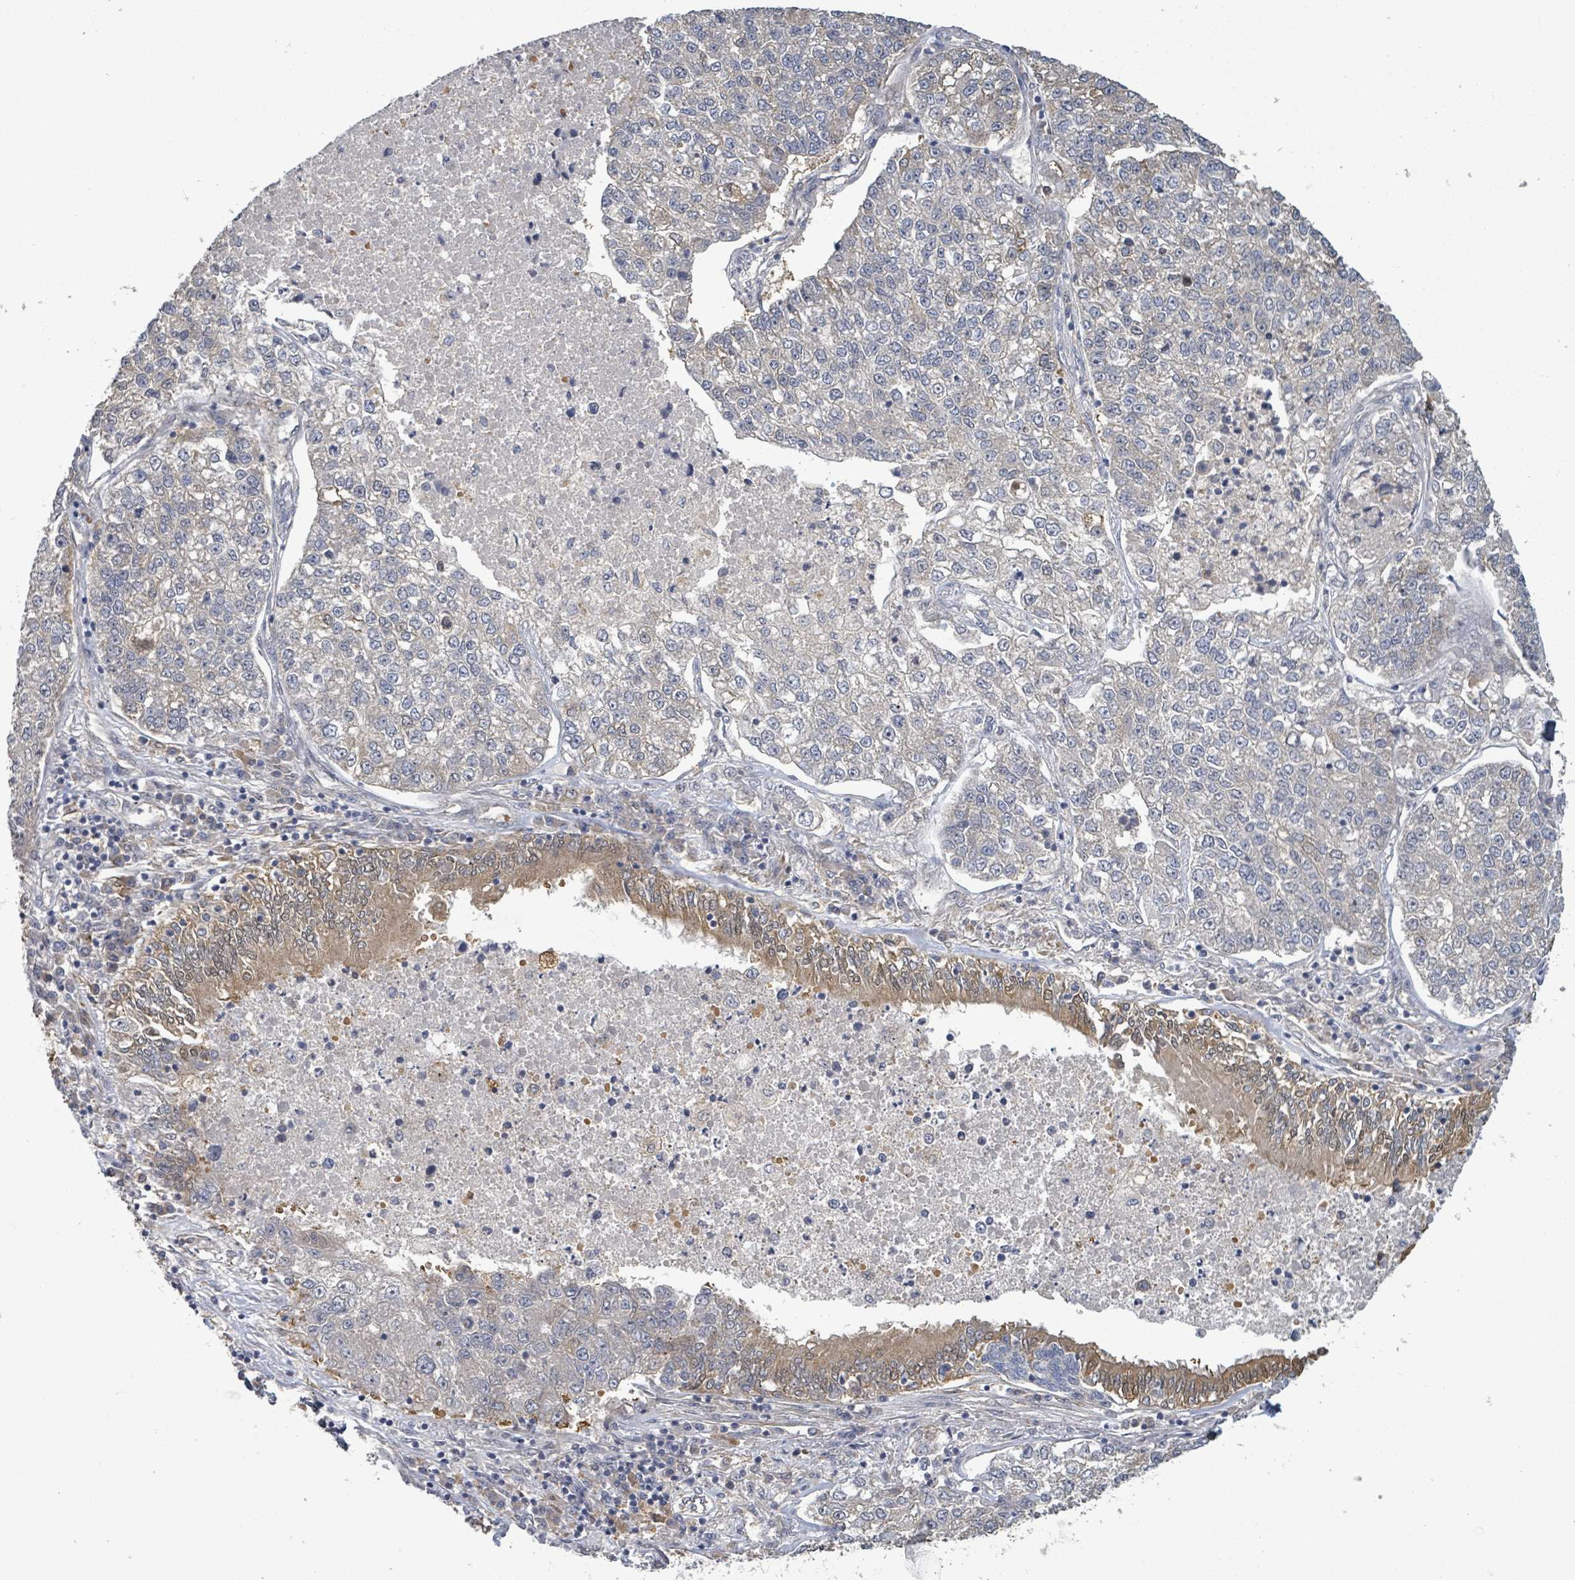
{"staining": {"intensity": "negative", "quantity": "none", "location": "none"}, "tissue": "lung cancer", "cell_type": "Tumor cells", "image_type": "cancer", "snomed": [{"axis": "morphology", "description": "Adenocarcinoma, NOS"}, {"axis": "topography", "description": "Lung"}], "caption": "IHC of human lung cancer exhibits no positivity in tumor cells.", "gene": "MAP3K6", "patient": {"sex": "male", "age": 49}}